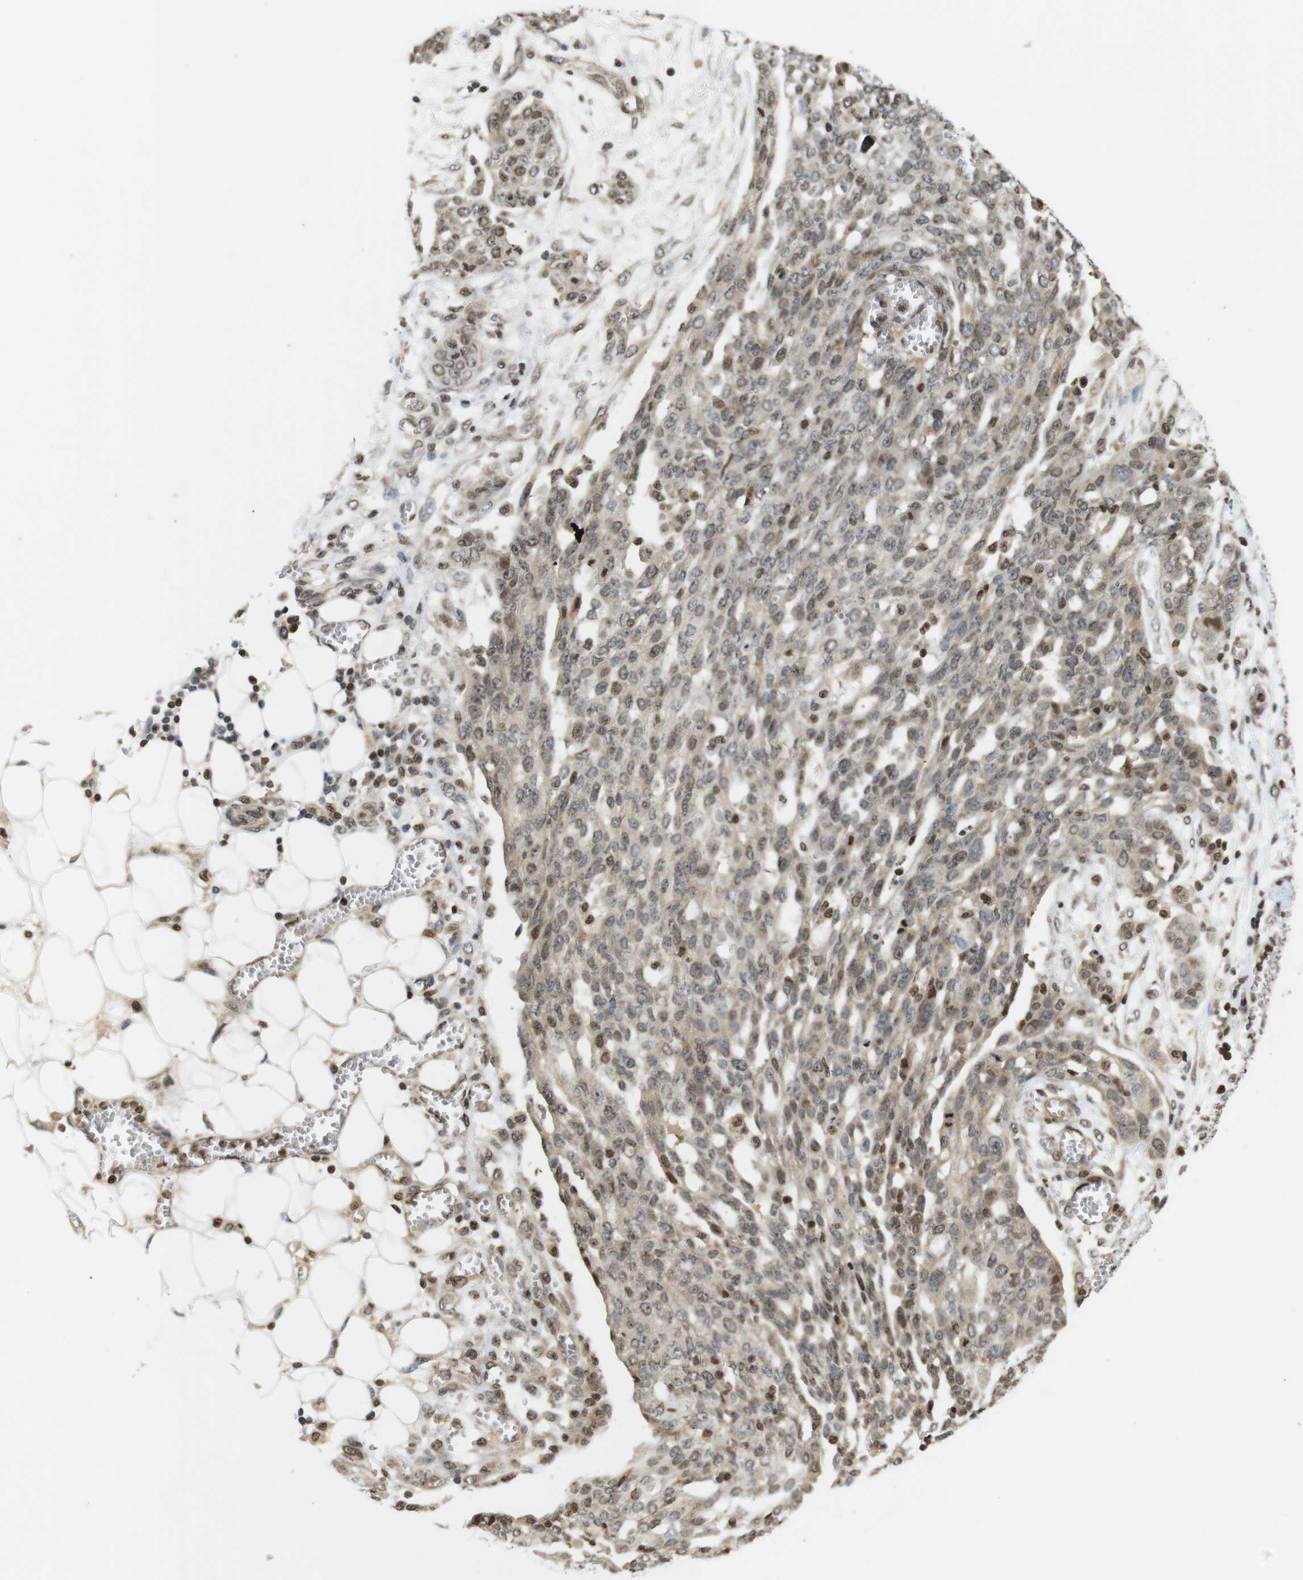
{"staining": {"intensity": "weak", "quantity": "25%-75%", "location": "cytoplasmic/membranous,nuclear"}, "tissue": "ovarian cancer", "cell_type": "Tumor cells", "image_type": "cancer", "snomed": [{"axis": "morphology", "description": "Cystadenocarcinoma, serous, NOS"}, {"axis": "topography", "description": "Soft tissue"}, {"axis": "topography", "description": "Ovary"}], "caption": "Immunohistochemical staining of human ovarian cancer shows low levels of weak cytoplasmic/membranous and nuclear protein expression in about 25%-75% of tumor cells.", "gene": "MBD1", "patient": {"sex": "female", "age": 57}}